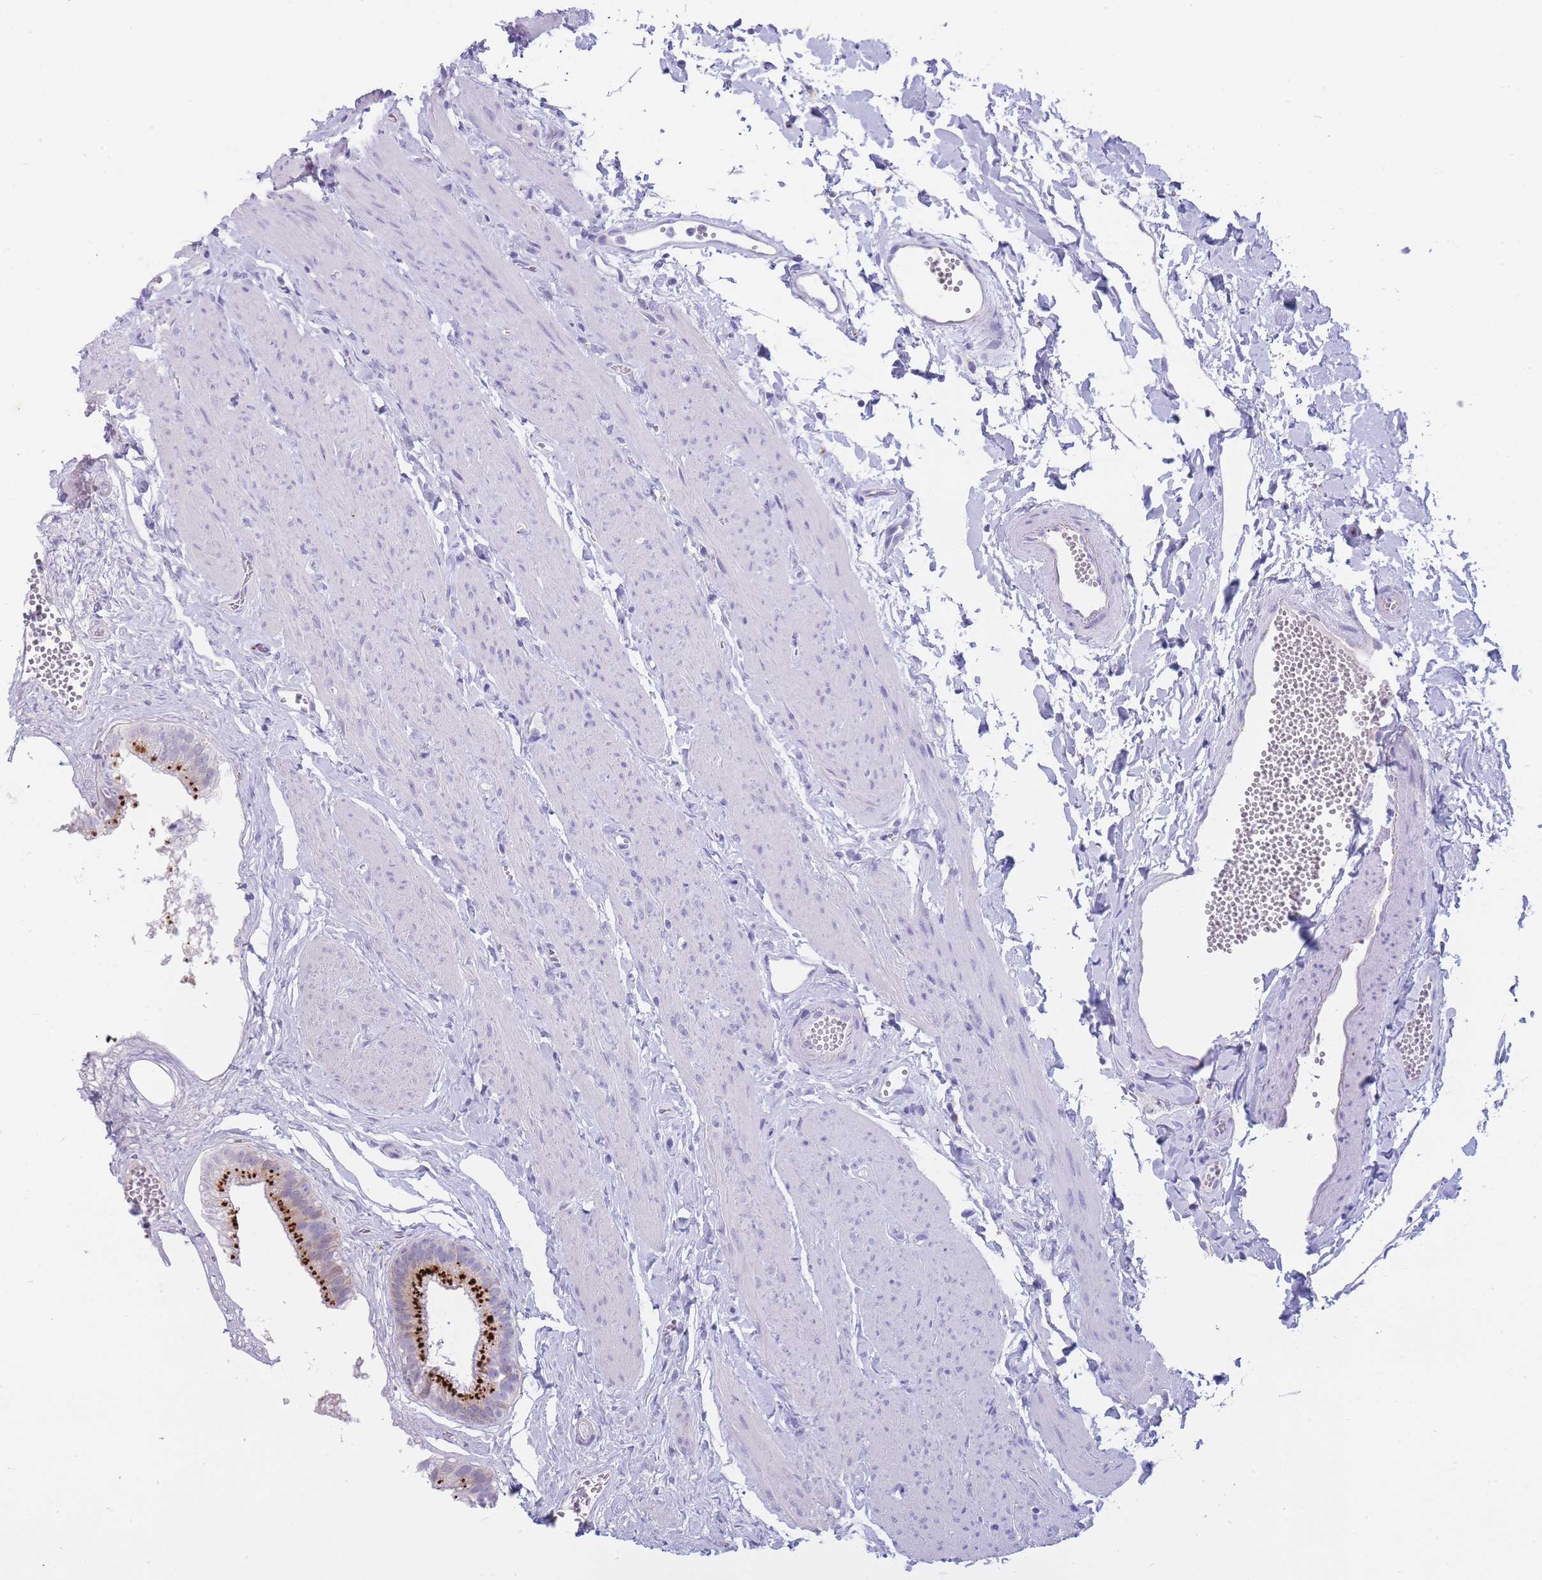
{"staining": {"intensity": "strong", "quantity": ">75%", "location": "cytoplasmic/membranous"}, "tissue": "gallbladder", "cell_type": "Glandular cells", "image_type": "normal", "snomed": [{"axis": "morphology", "description": "Normal tissue, NOS"}, {"axis": "topography", "description": "Gallbladder"}], "caption": "Immunohistochemistry (DAB) staining of benign gallbladder displays strong cytoplasmic/membranous protein positivity in about >75% of glandular cells. (Brightfield microscopy of DAB IHC at high magnification).", "gene": "GAA", "patient": {"sex": "female", "age": 54}}